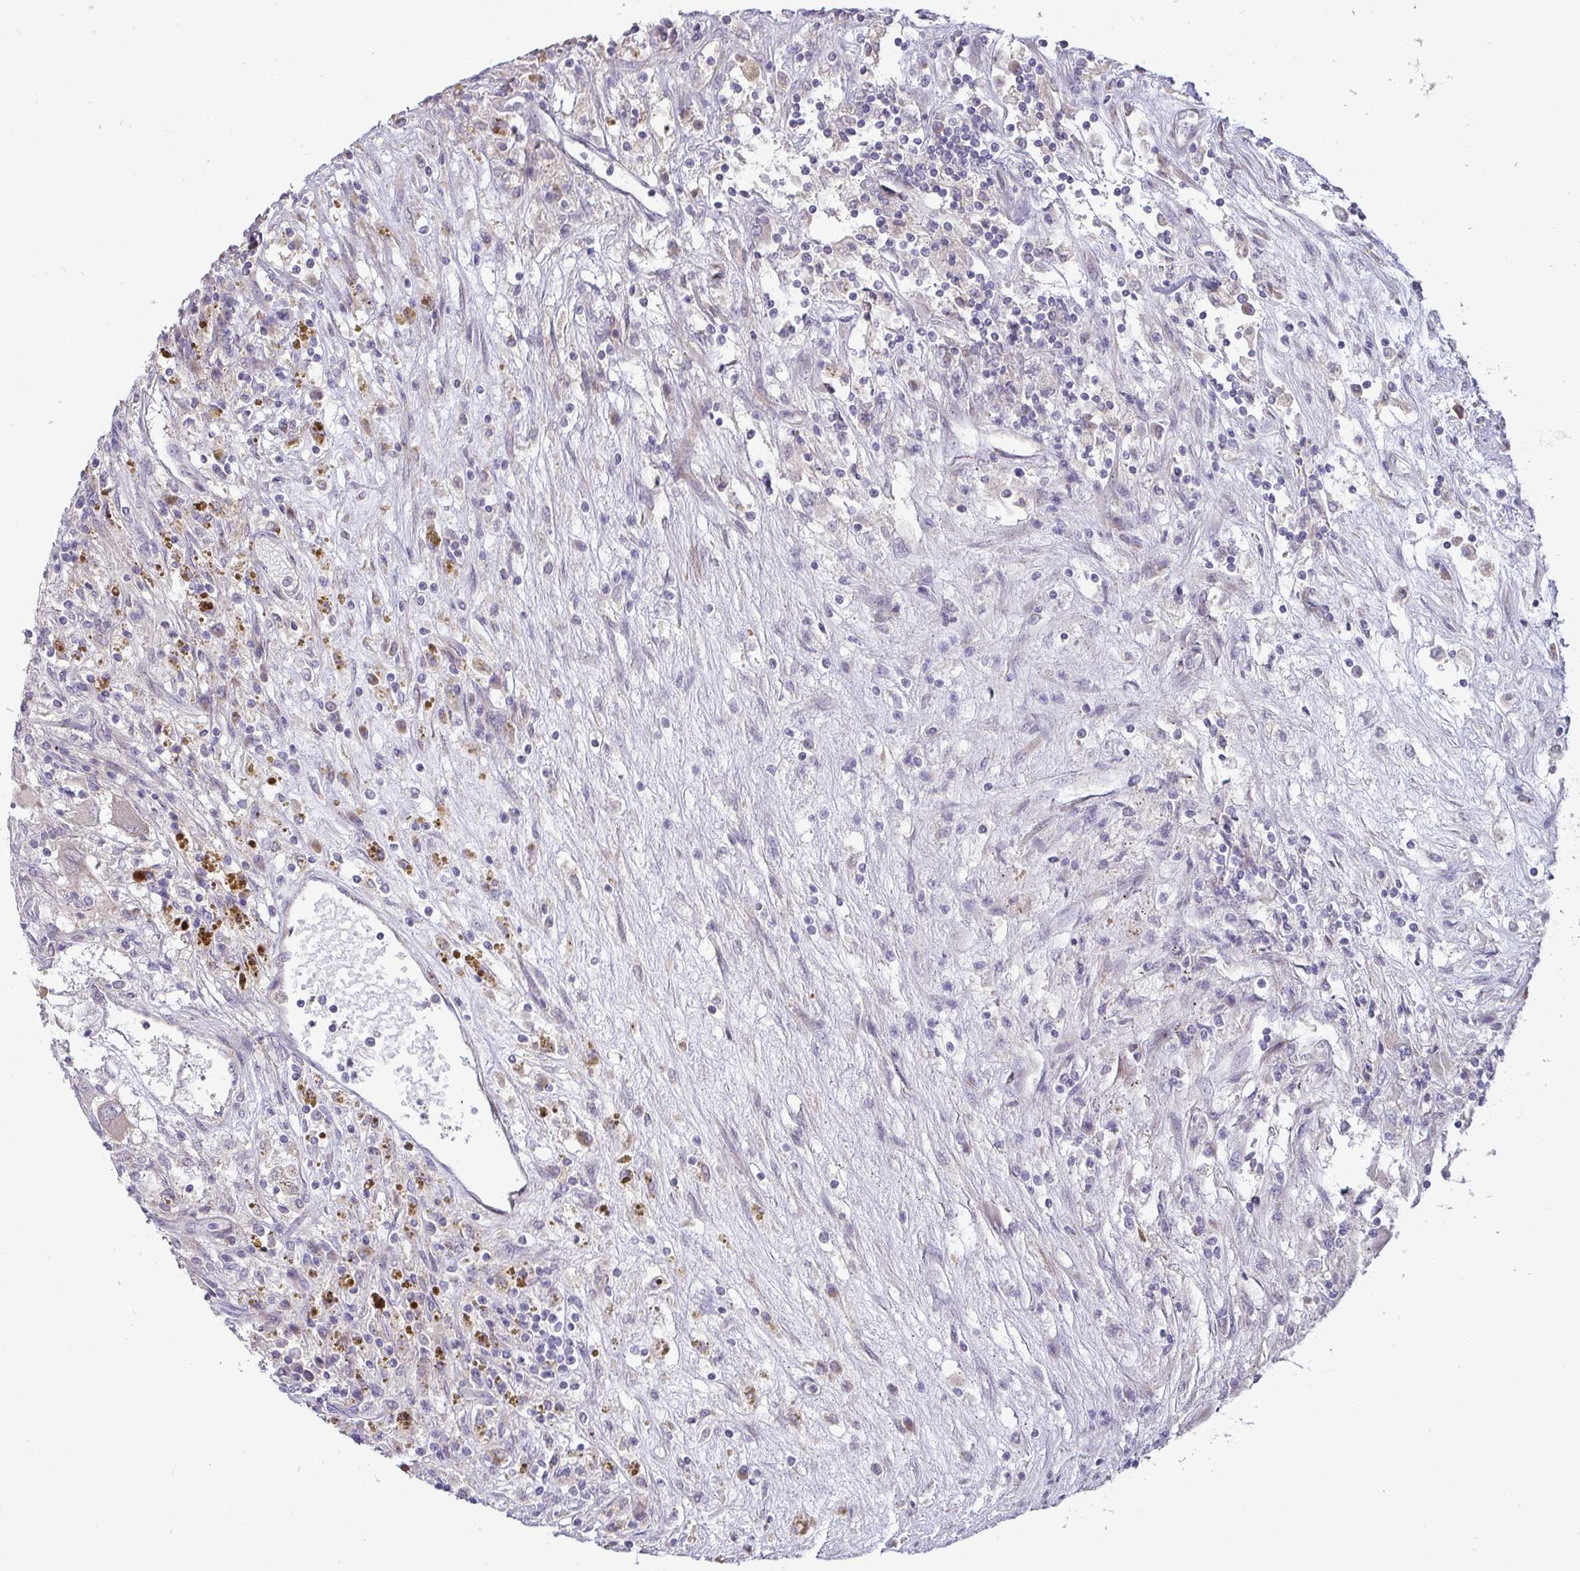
{"staining": {"intensity": "negative", "quantity": "none", "location": "none"}, "tissue": "renal cancer", "cell_type": "Tumor cells", "image_type": "cancer", "snomed": [{"axis": "morphology", "description": "Adenocarcinoma, NOS"}, {"axis": "topography", "description": "Kidney"}], "caption": "Tumor cells show no significant expression in renal cancer (adenocarcinoma).", "gene": "SH2D1B", "patient": {"sex": "female", "age": 67}}